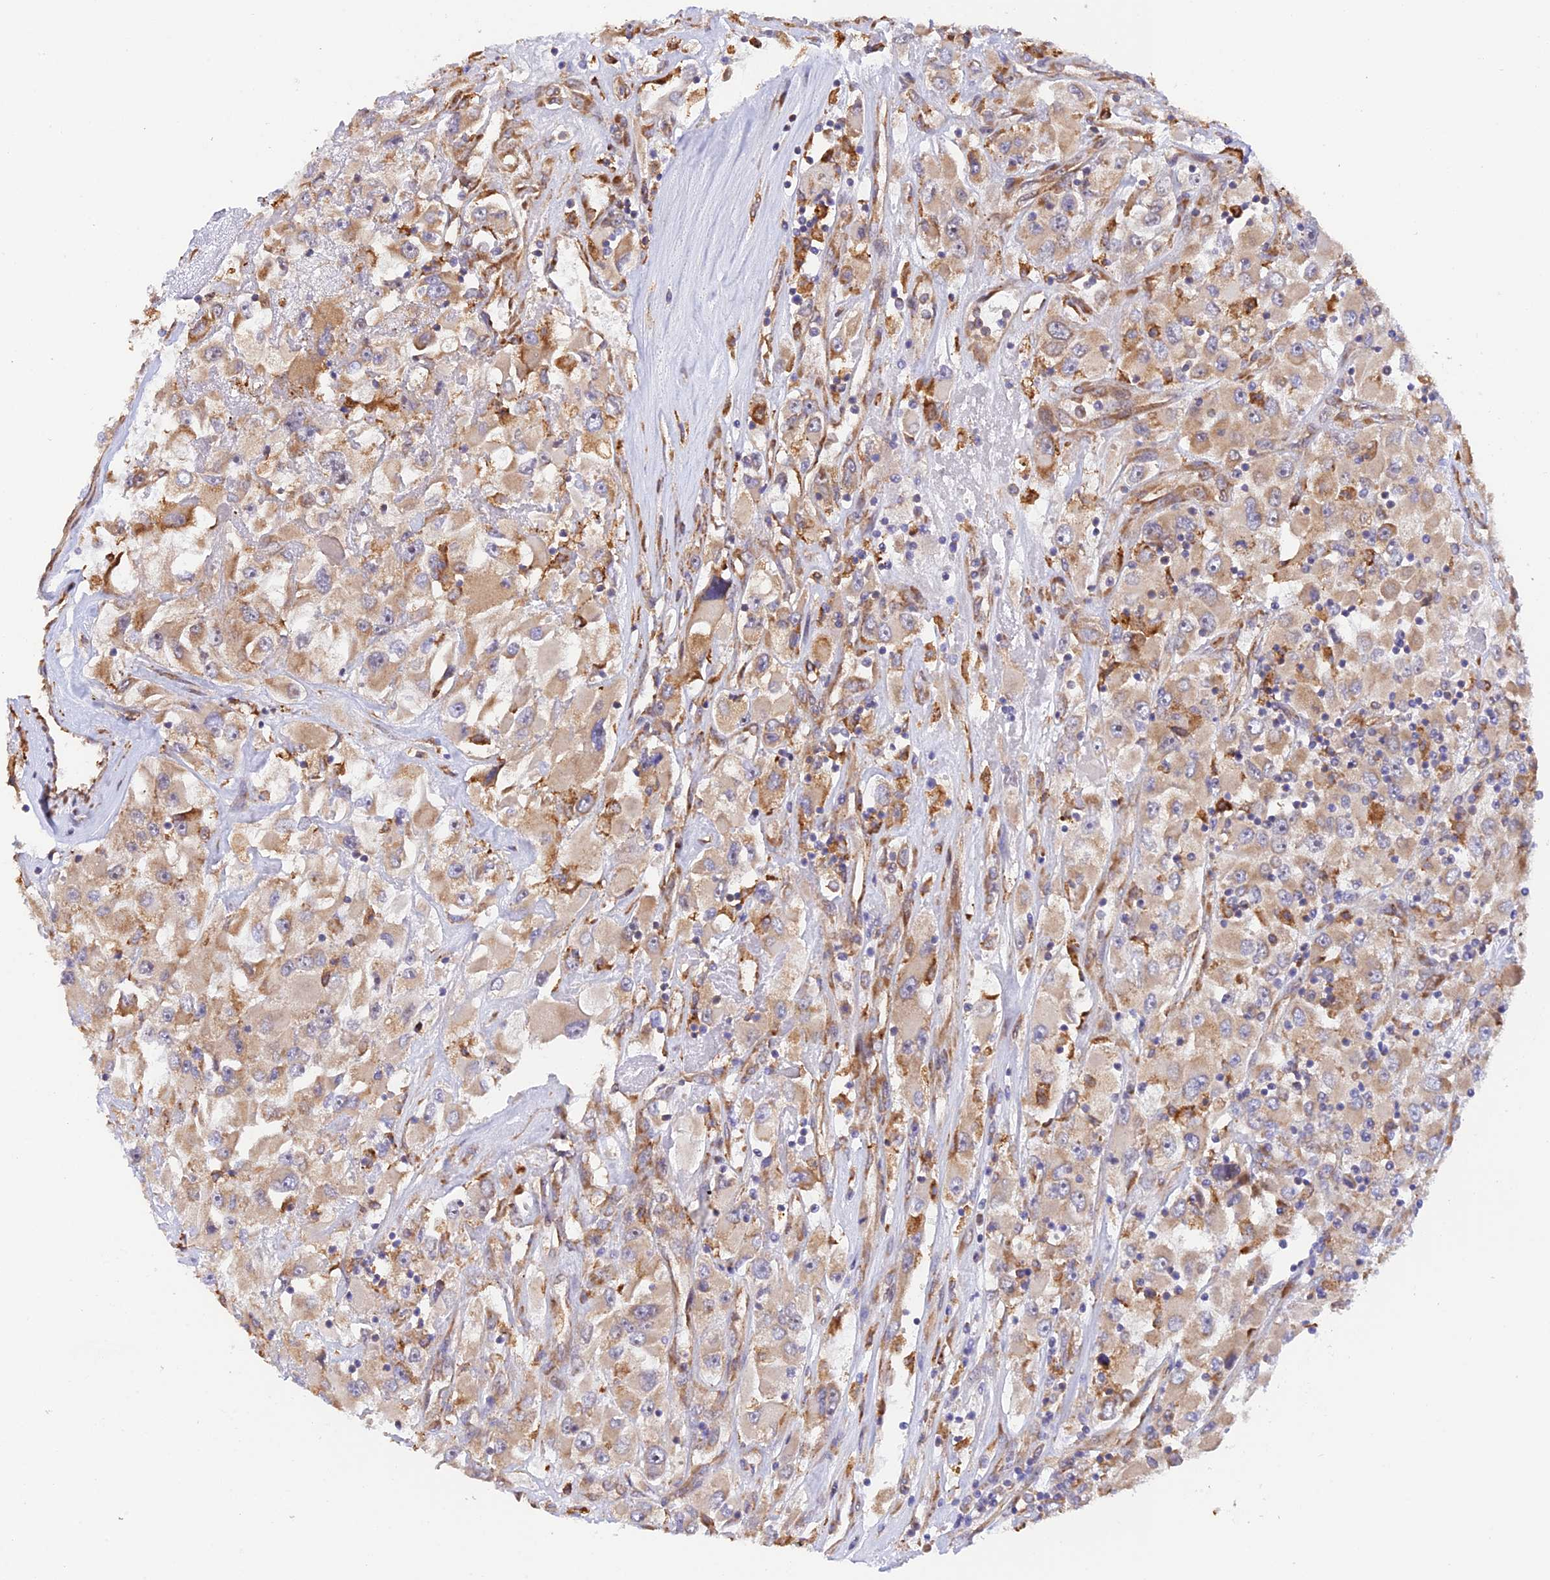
{"staining": {"intensity": "moderate", "quantity": "25%-75%", "location": "cytoplasmic/membranous"}, "tissue": "renal cancer", "cell_type": "Tumor cells", "image_type": "cancer", "snomed": [{"axis": "morphology", "description": "Adenocarcinoma, NOS"}, {"axis": "topography", "description": "Kidney"}], "caption": "Renal cancer (adenocarcinoma) stained with DAB immunohistochemistry exhibits medium levels of moderate cytoplasmic/membranous positivity in approximately 25%-75% of tumor cells. Nuclei are stained in blue.", "gene": "RPL5", "patient": {"sex": "female", "age": 52}}